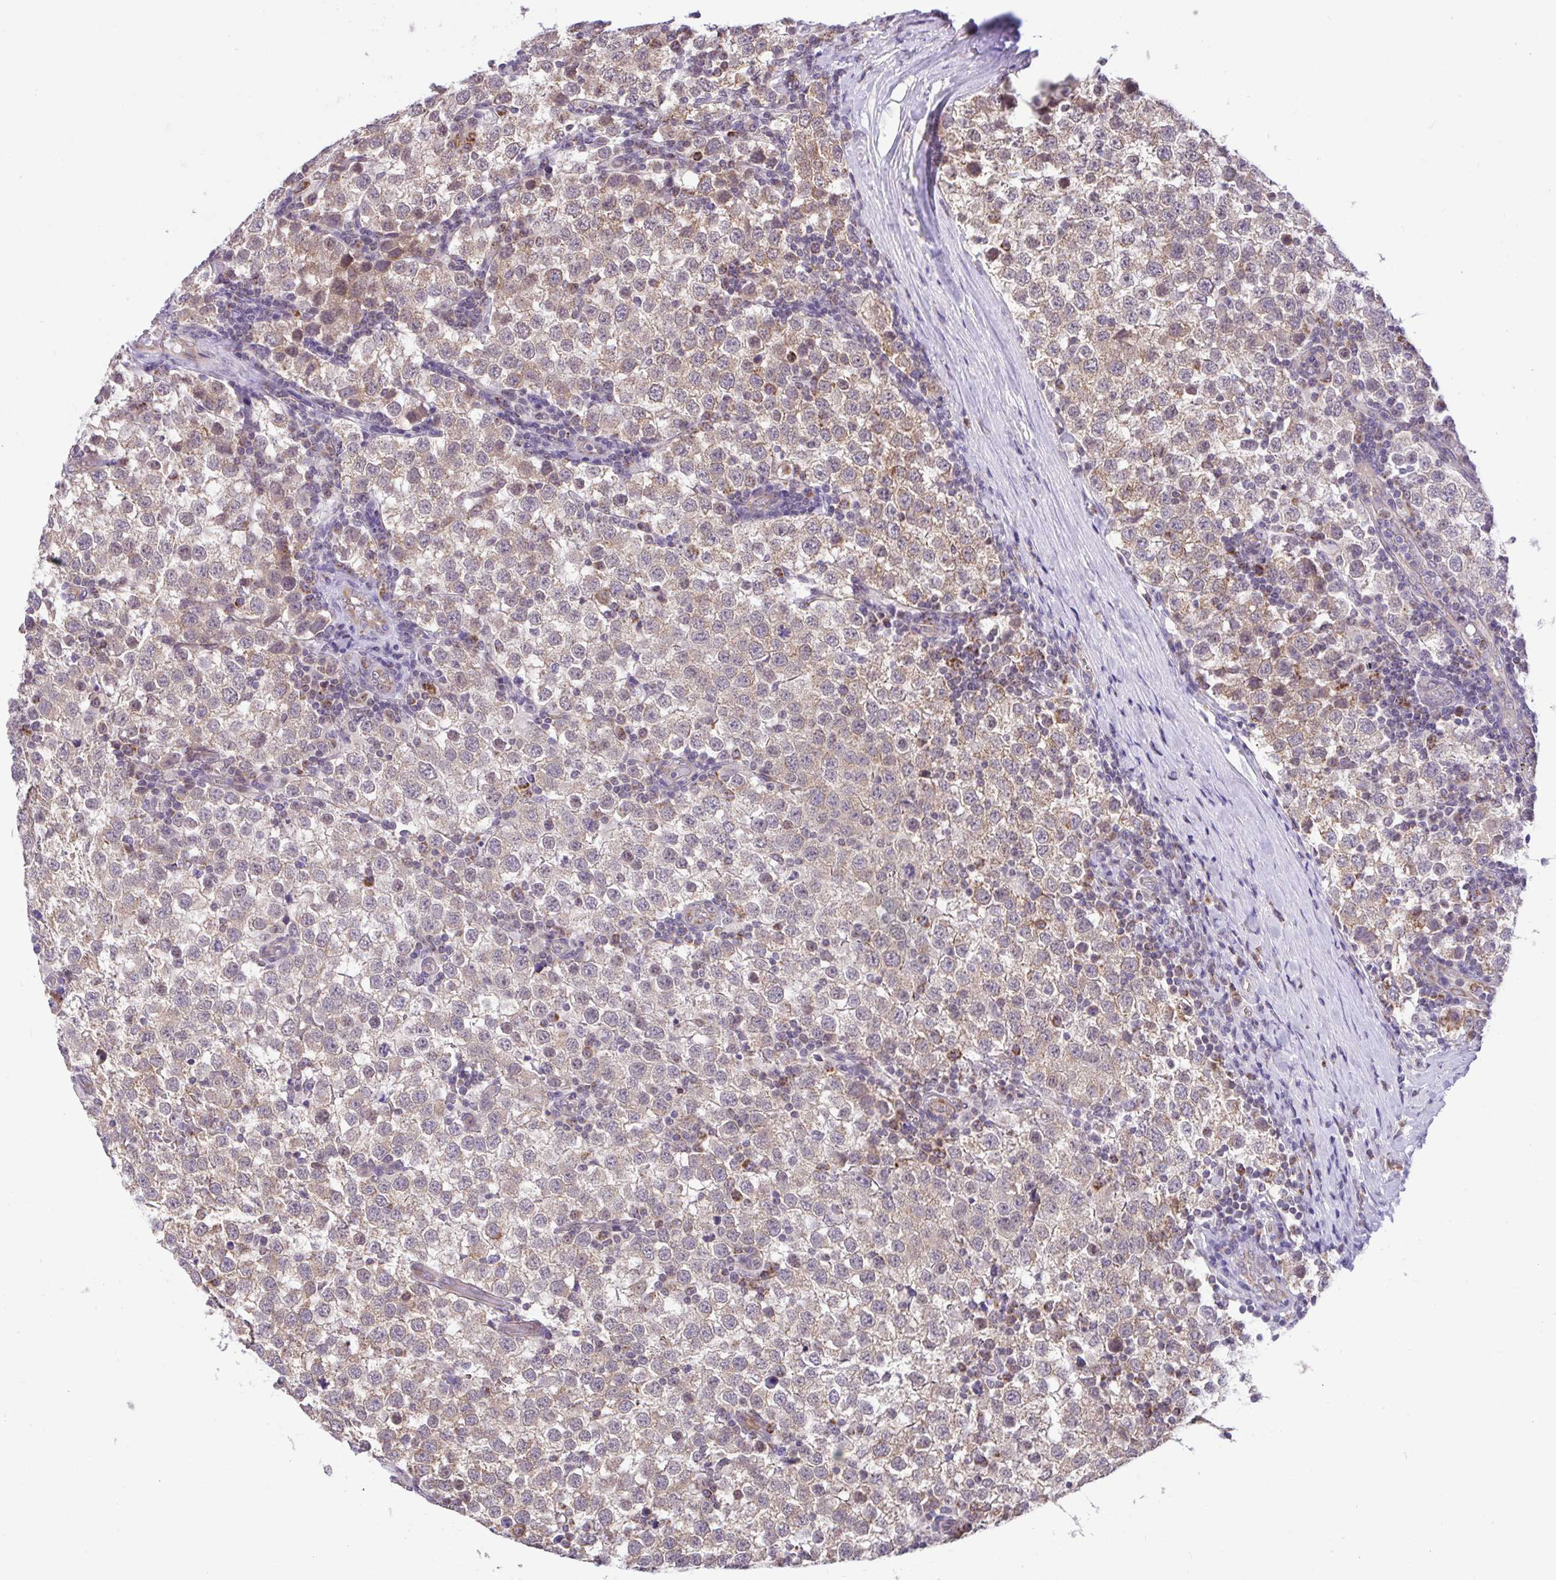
{"staining": {"intensity": "weak", "quantity": ">75%", "location": "cytoplasmic/membranous"}, "tissue": "testis cancer", "cell_type": "Tumor cells", "image_type": "cancer", "snomed": [{"axis": "morphology", "description": "Seminoma, NOS"}, {"axis": "topography", "description": "Testis"}], "caption": "Tumor cells reveal weak cytoplasmic/membranous staining in approximately >75% of cells in seminoma (testis).", "gene": "PYCR2", "patient": {"sex": "male", "age": 34}}